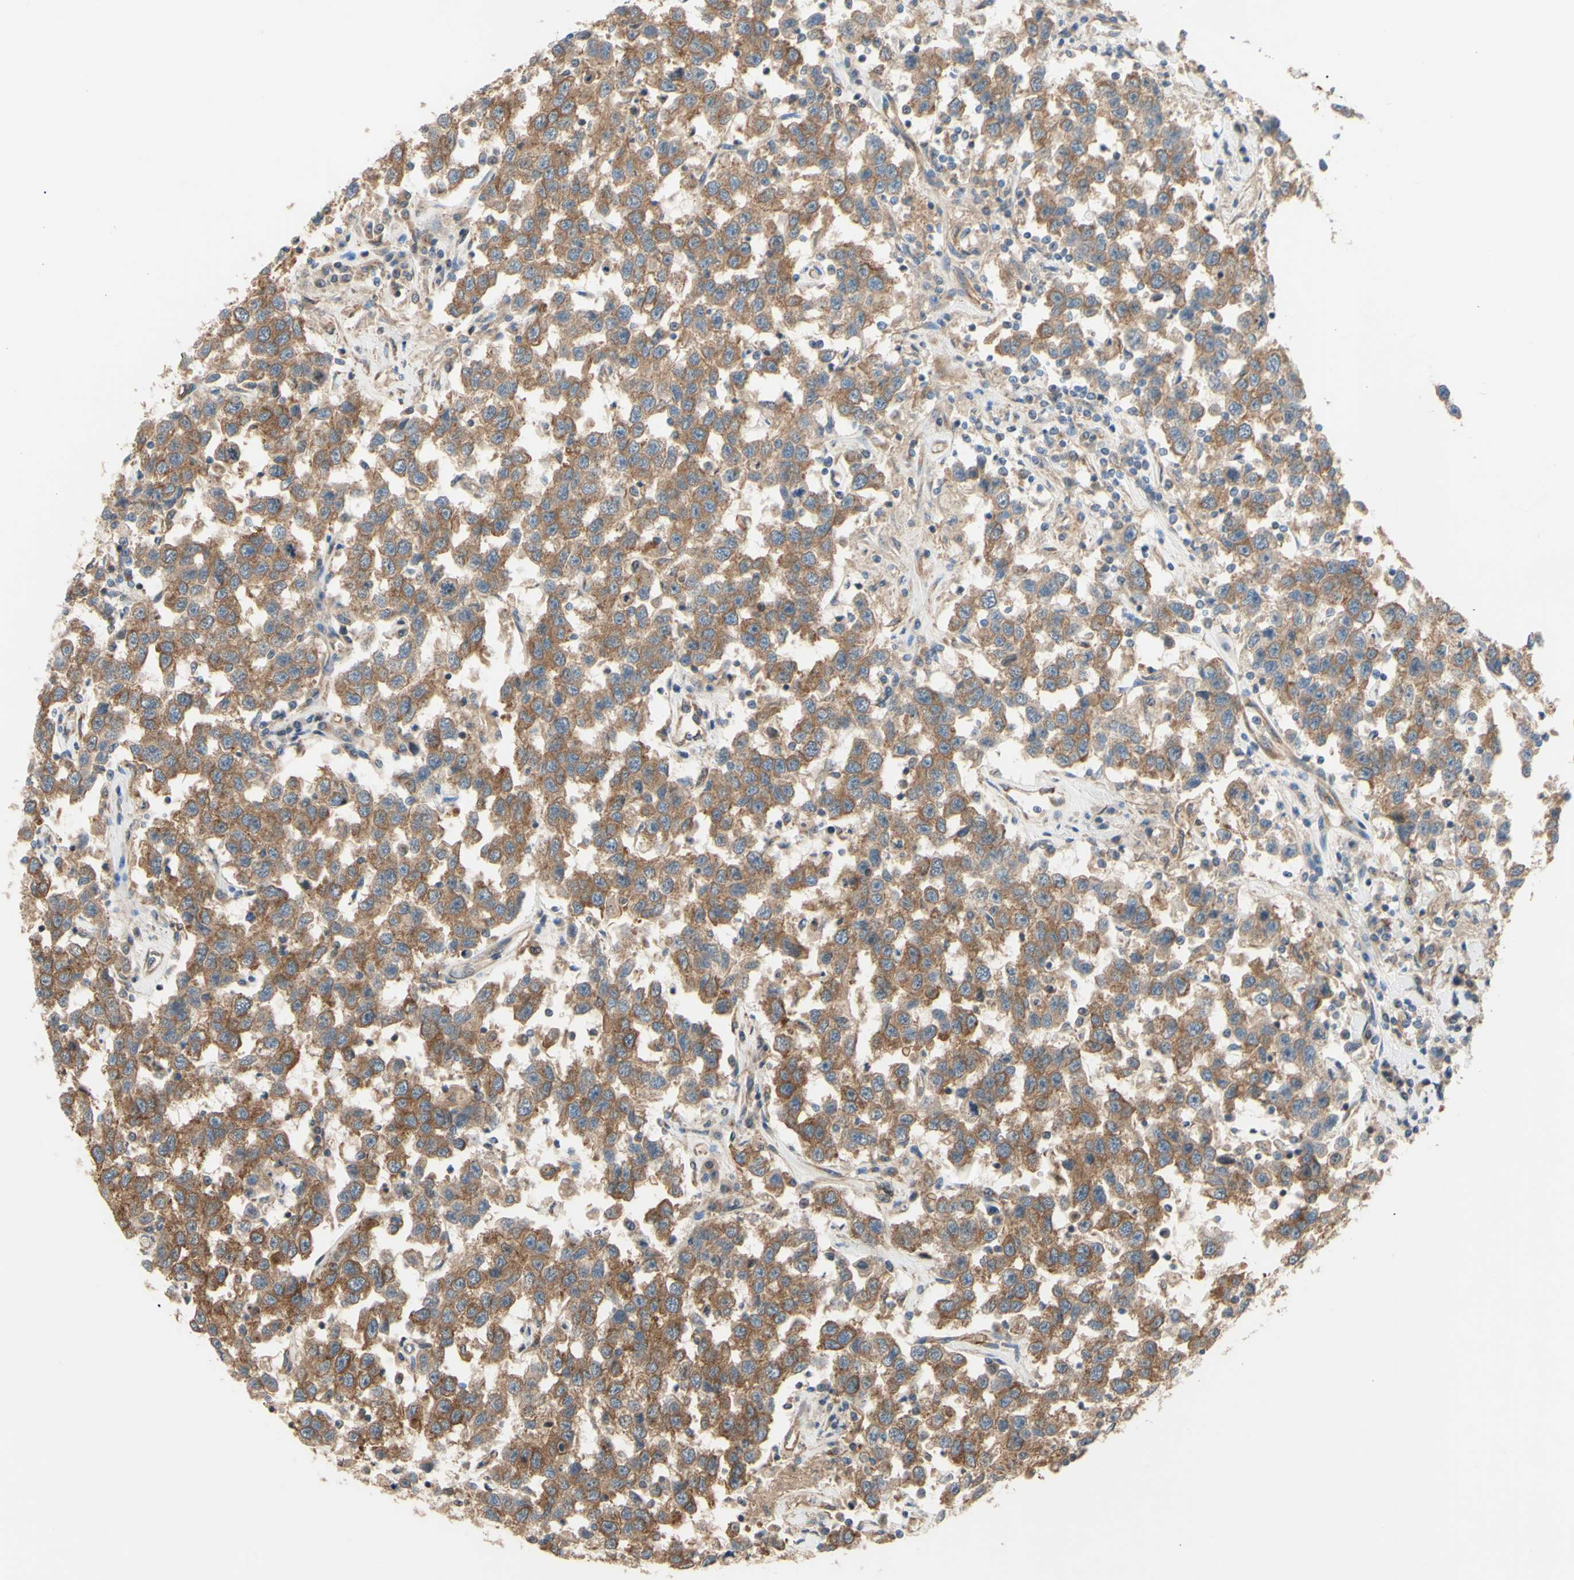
{"staining": {"intensity": "moderate", "quantity": ">75%", "location": "cytoplasmic/membranous"}, "tissue": "testis cancer", "cell_type": "Tumor cells", "image_type": "cancer", "snomed": [{"axis": "morphology", "description": "Seminoma, NOS"}, {"axis": "topography", "description": "Testis"}], "caption": "Protein expression analysis of human testis seminoma reveals moderate cytoplasmic/membranous expression in about >75% of tumor cells.", "gene": "DYNLRB1", "patient": {"sex": "male", "age": 41}}